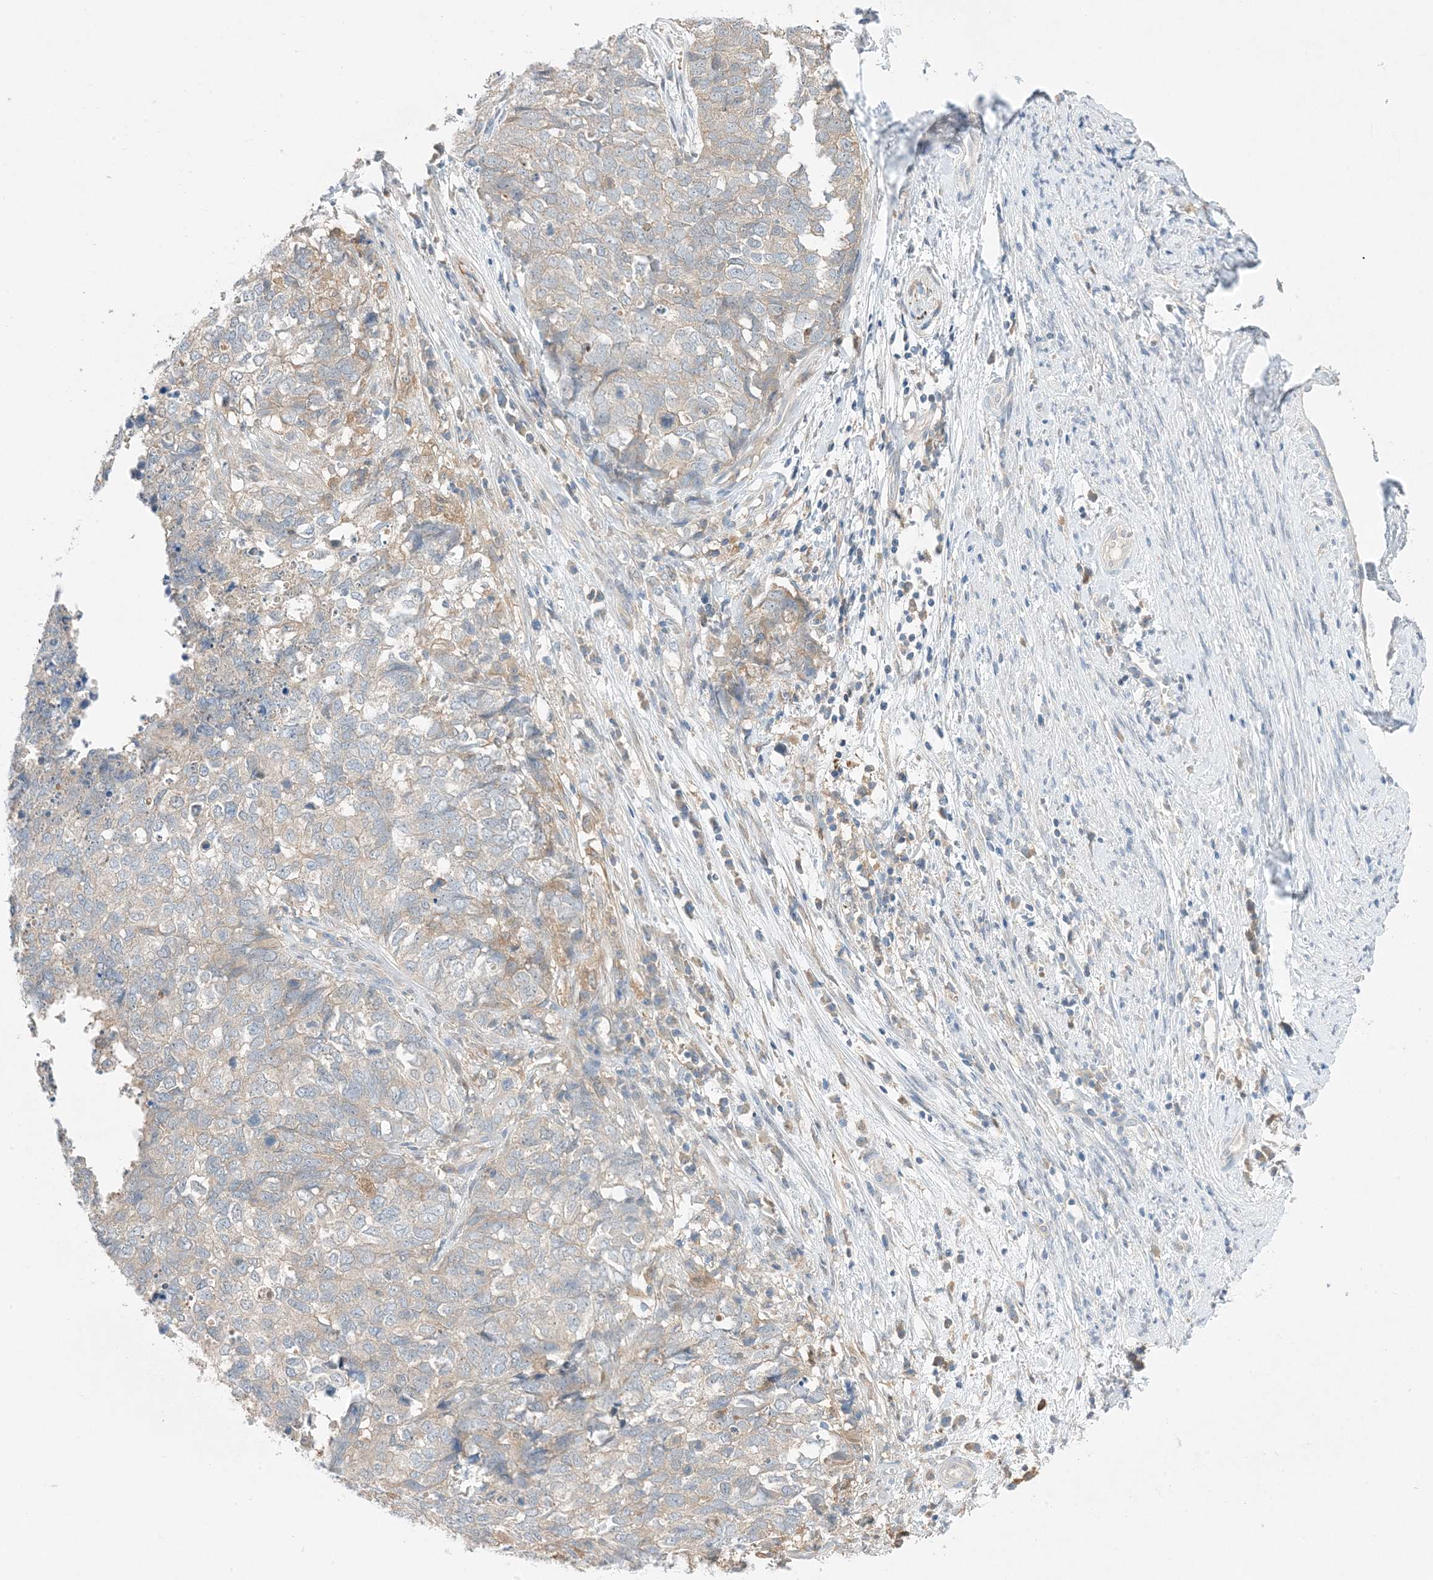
{"staining": {"intensity": "negative", "quantity": "none", "location": "none"}, "tissue": "cervical cancer", "cell_type": "Tumor cells", "image_type": "cancer", "snomed": [{"axis": "morphology", "description": "Squamous cell carcinoma, NOS"}, {"axis": "topography", "description": "Cervix"}], "caption": "Micrograph shows no significant protein positivity in tumor cells of squamous cell carcinoma (cervical).", "gene": "KIFBP", "patient": {"sex": "female", "age": 63}}